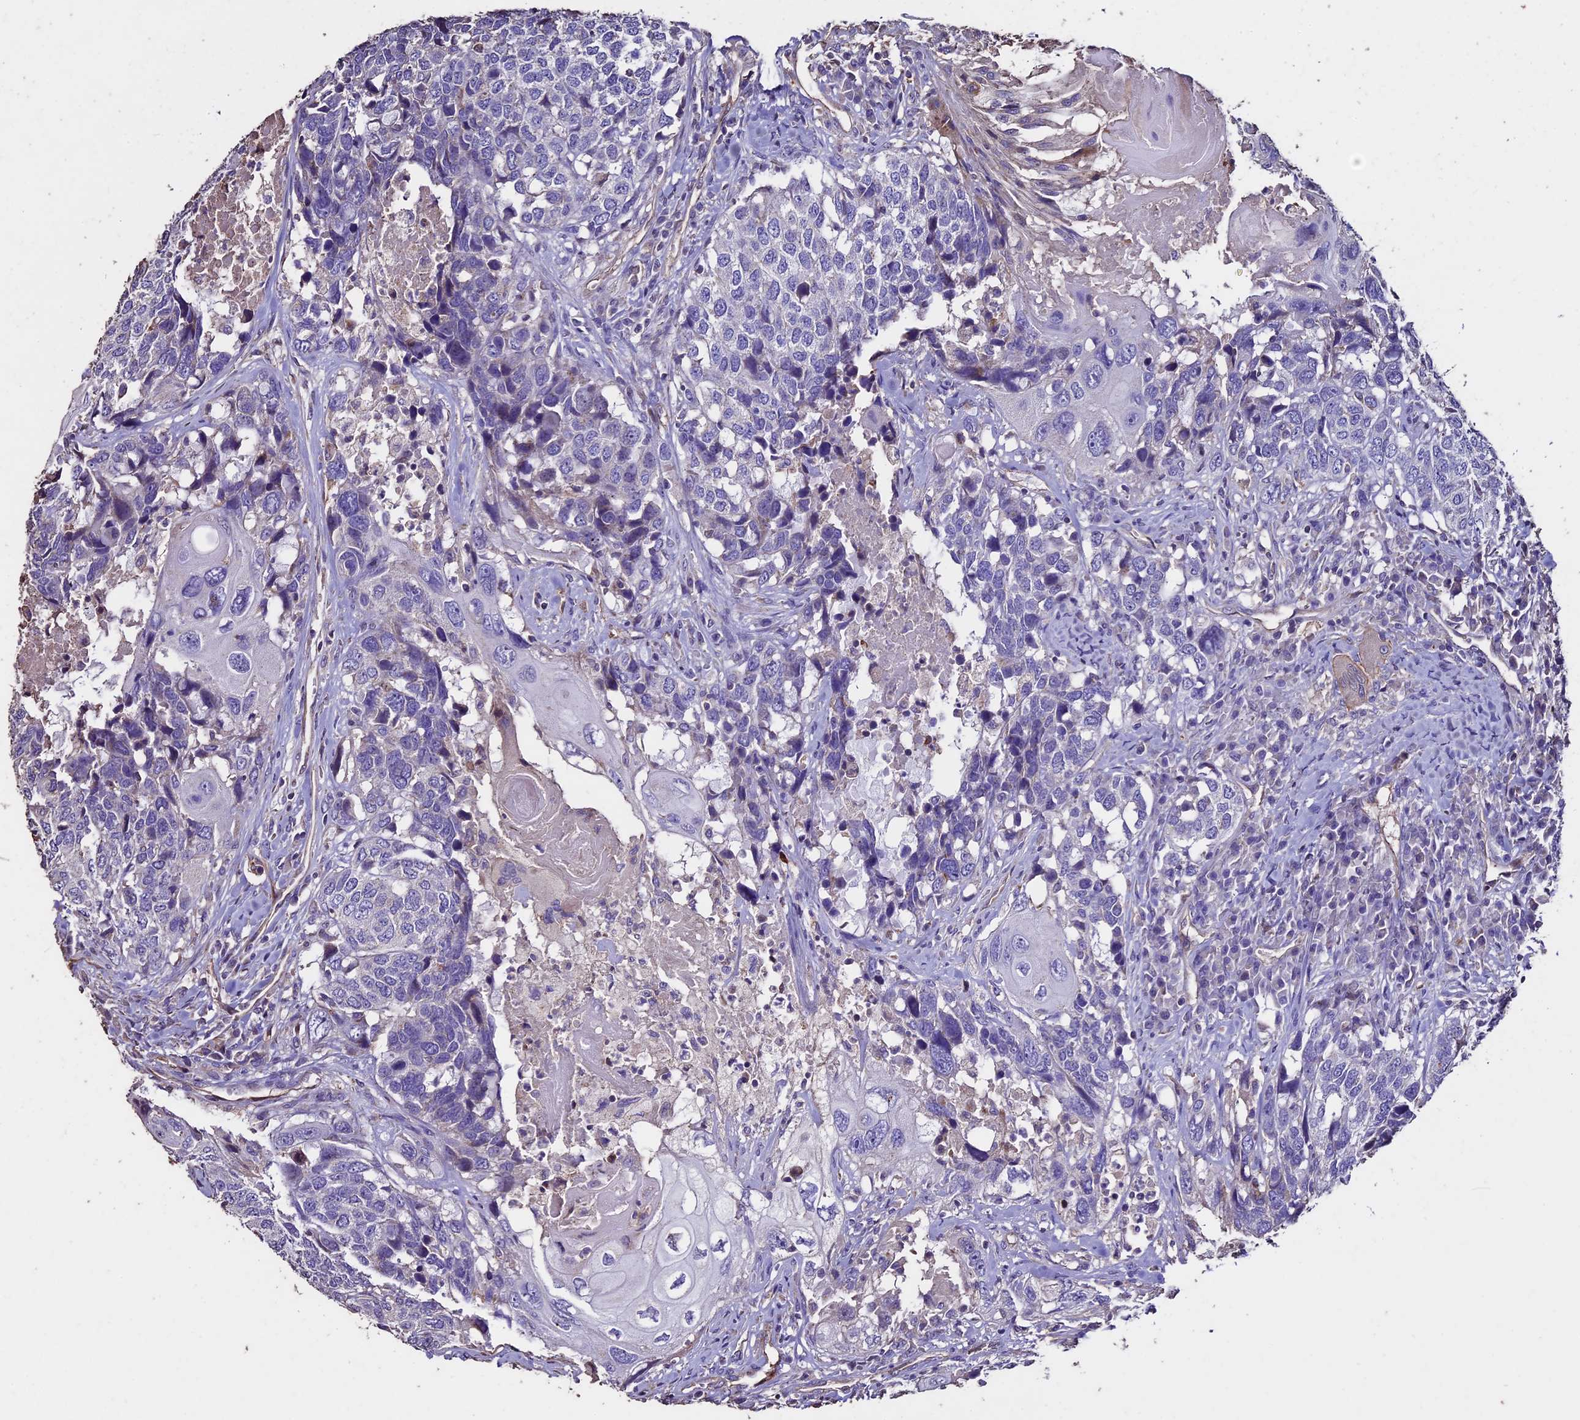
{"staining": {"intensity": "negative", "quantity": "none", "location": "none"}, "tissue": "head and neck cancer", "cell_type": "Tumor cells", "image_type": "cancer", "snomed": [{"axis": "morphology", "description": "Squamous cell carcinoma, NOS"}, {"axis": "topography", "description": "Head-Neck"}], "caption": "Tumor cells are negative for protein expression in human head and neck cancer. (DAB IHC visualized using brightfield microscopy, high magnification).", "gene": "USB1", "patient": {"sex": "male", "age": 66}}